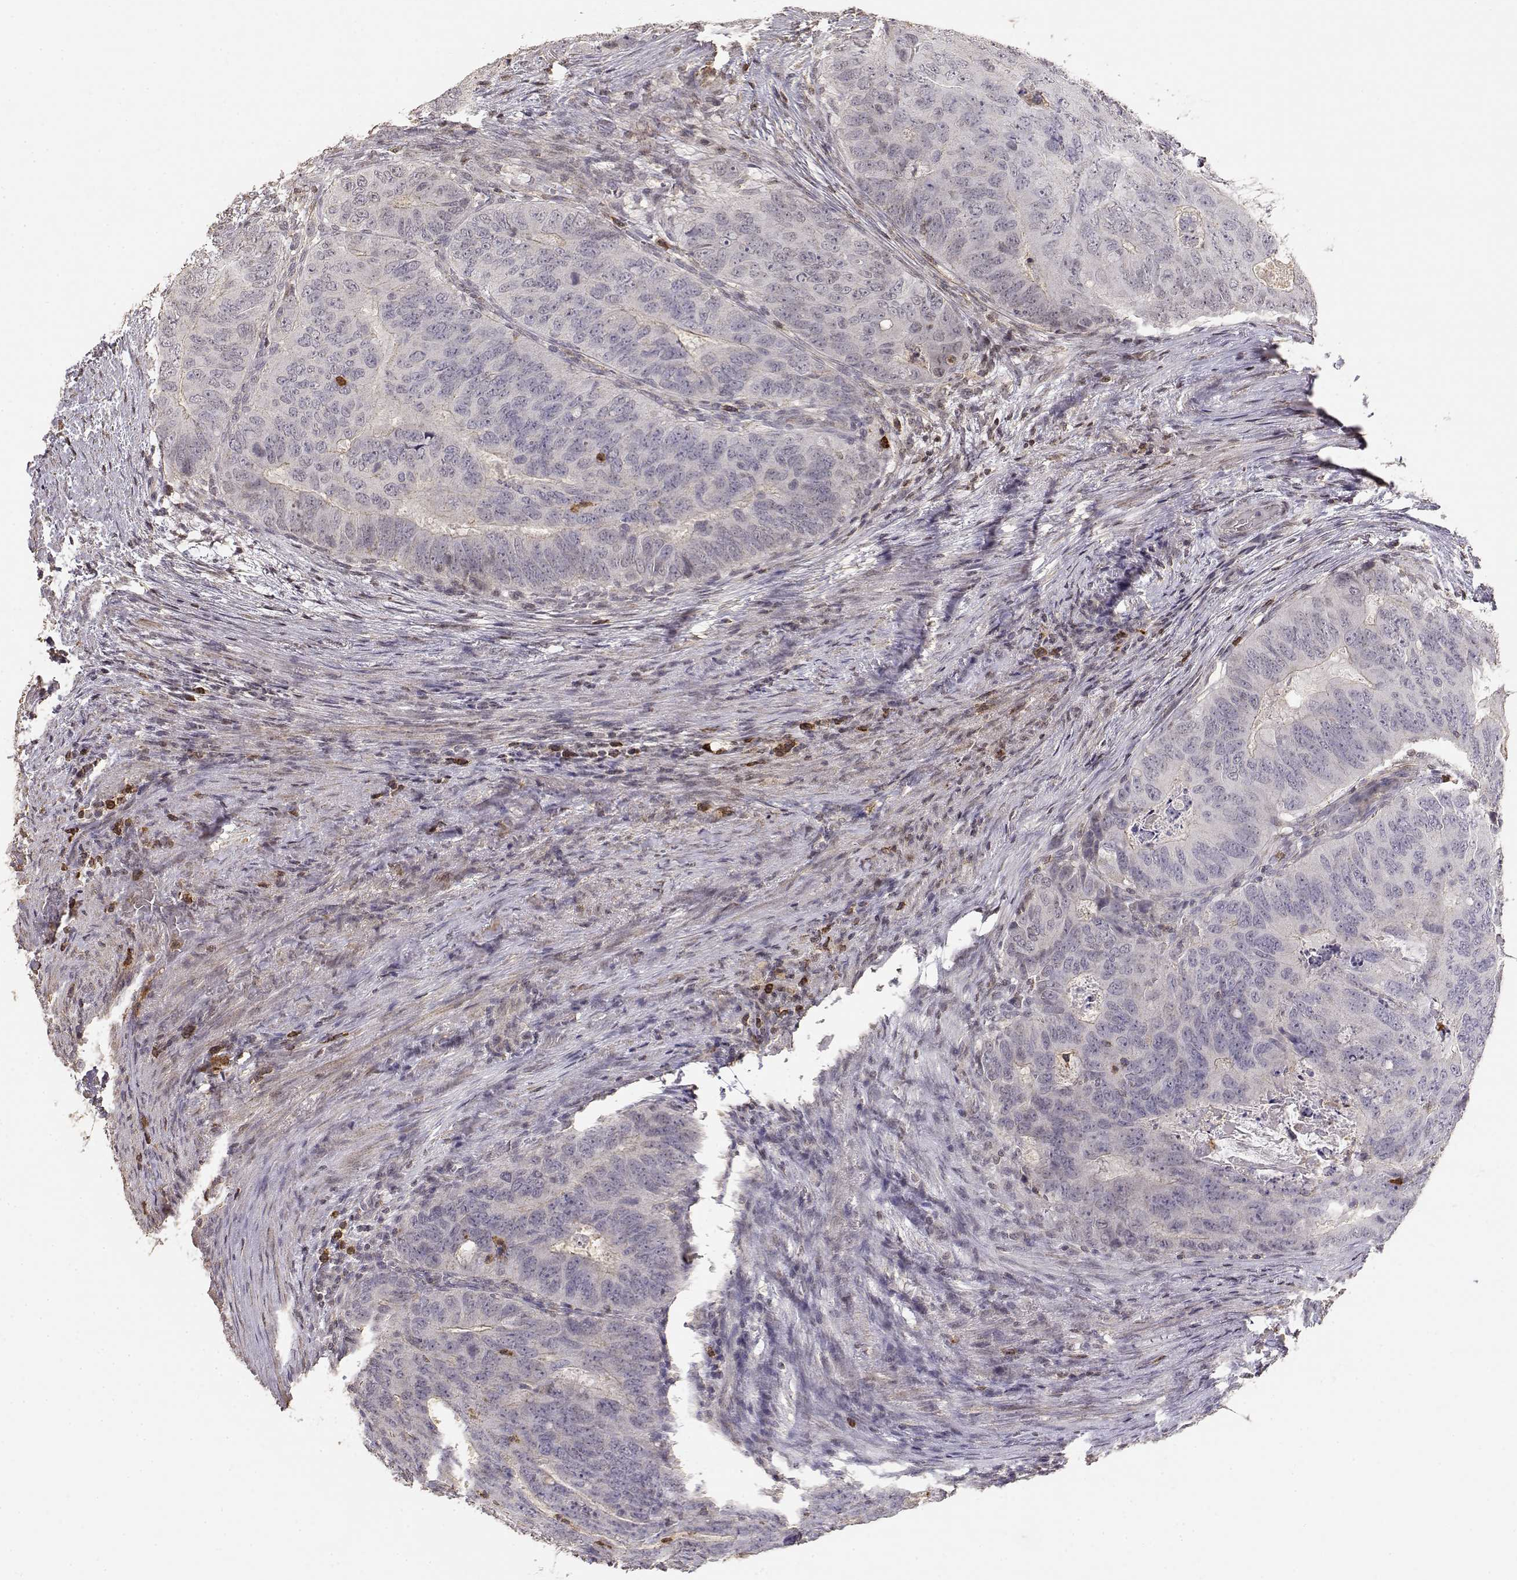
{"staining": {"intensity": "weak", "quantity": "<25%", "location": "cytoplasmic/membranous"}, "tissue": "colorectal cancer", "cell_type": "Tumor cells", "image_type": "cancer", "snomed": [{"axis": "morphology", "description": "Adenocarcinoma, NOS"}, {"axis": "topography", "description": "Colon"}], "caption": "The micrograph demonstrates no staining of tumor cells in colorectal cancer (adenocarcinoma).", "gene": "TNFRSF10C", "patient": {"sex": "male", "age": 79}}